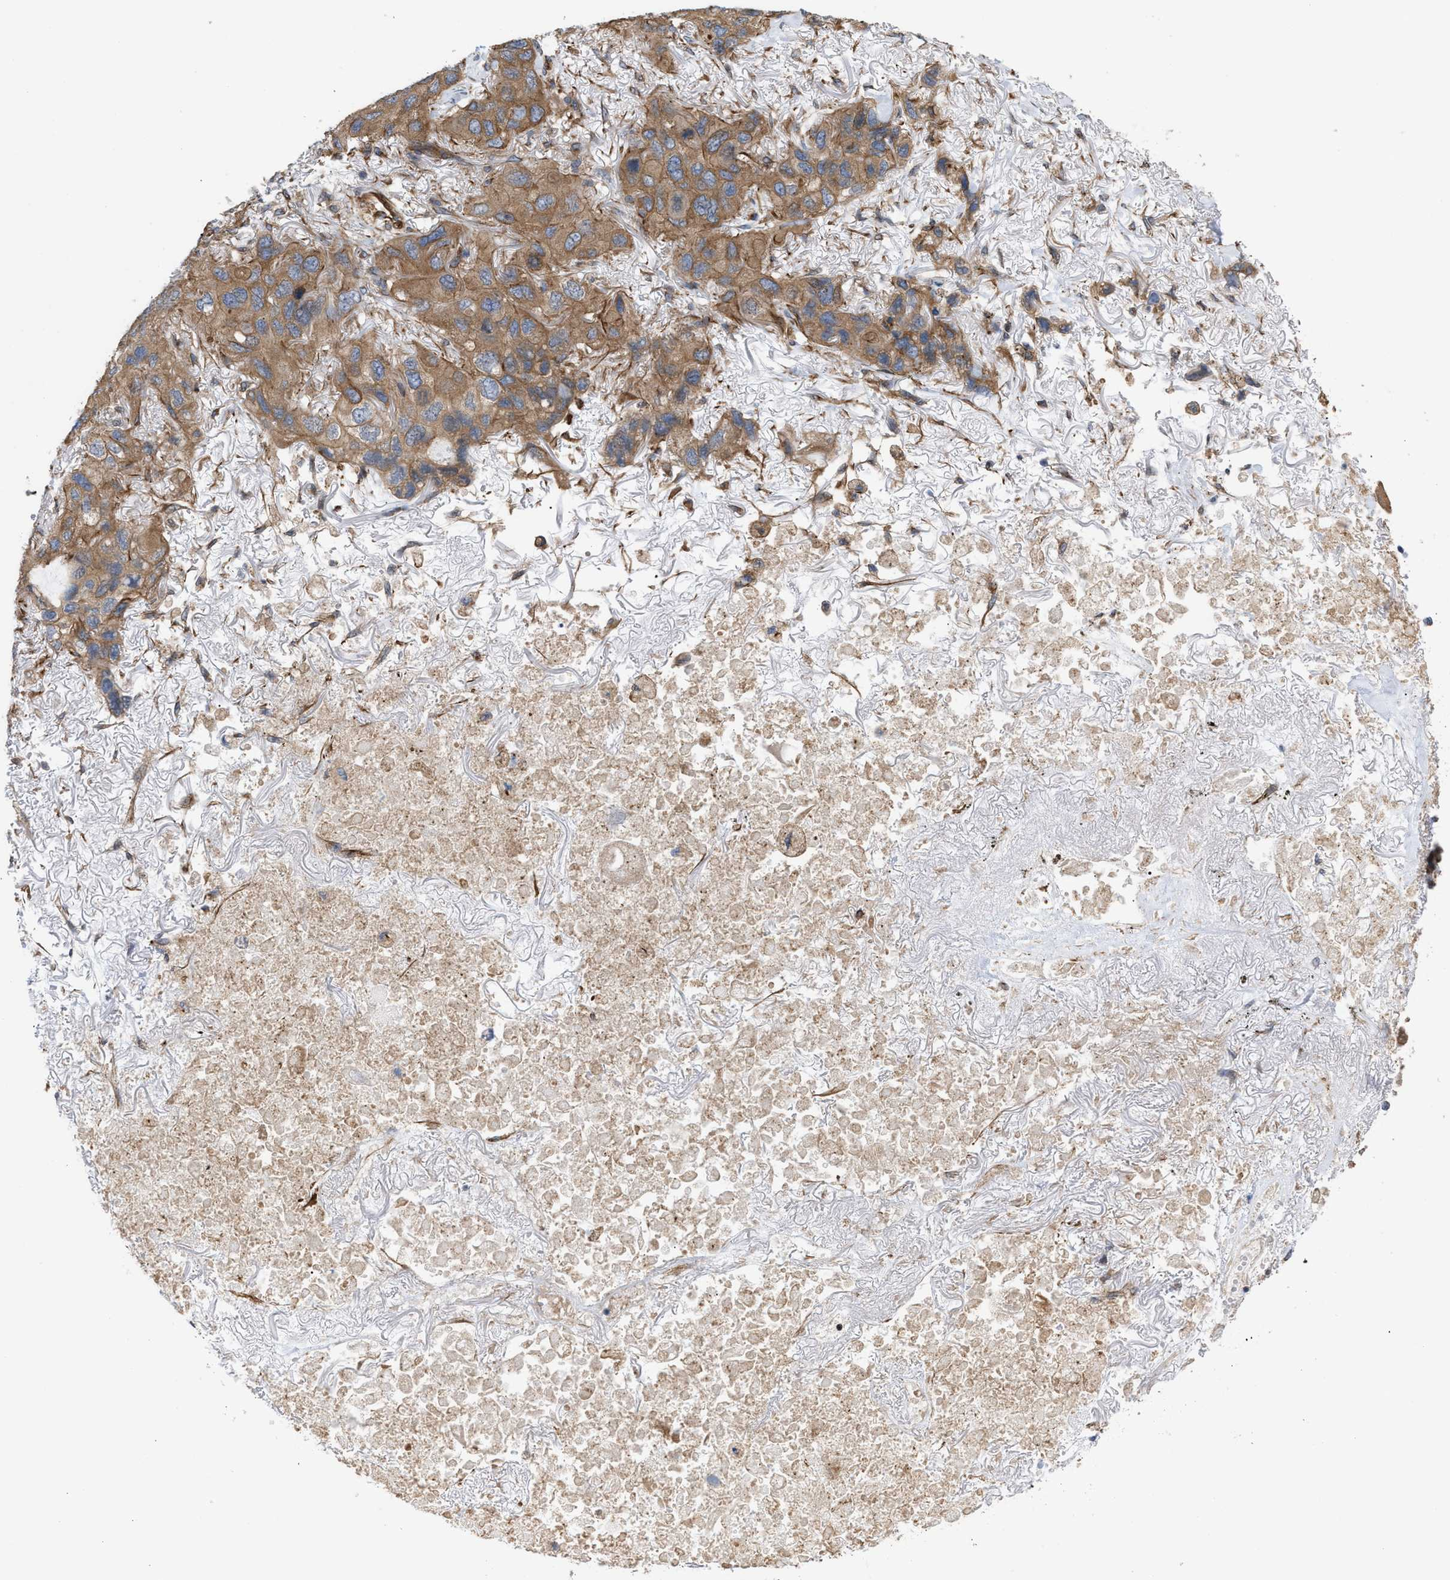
{"staining": {"intensity": "moderate", "quantity": ">75%", "location": "cytoplasmic/membranous"}, "tissue": "lung cancer", "cell_type": "Tumor cells", "image_type": "cancer", "snomed": [{"axis": "morphology", "description": "Squamous cell carcinoma, NOS"}, {"axis": "topography", "description": "Lung"}], "caption": "DAB (3,3'-diaminobenzidine) immunohistochemical staining of squamous cell carcinoma (lung) shows moderate cytoplasmic/membranous protein staining in about >75% of tumor cells.", "gene": "EPS15L1", "patient": {"sex": "female", "age": 73}}